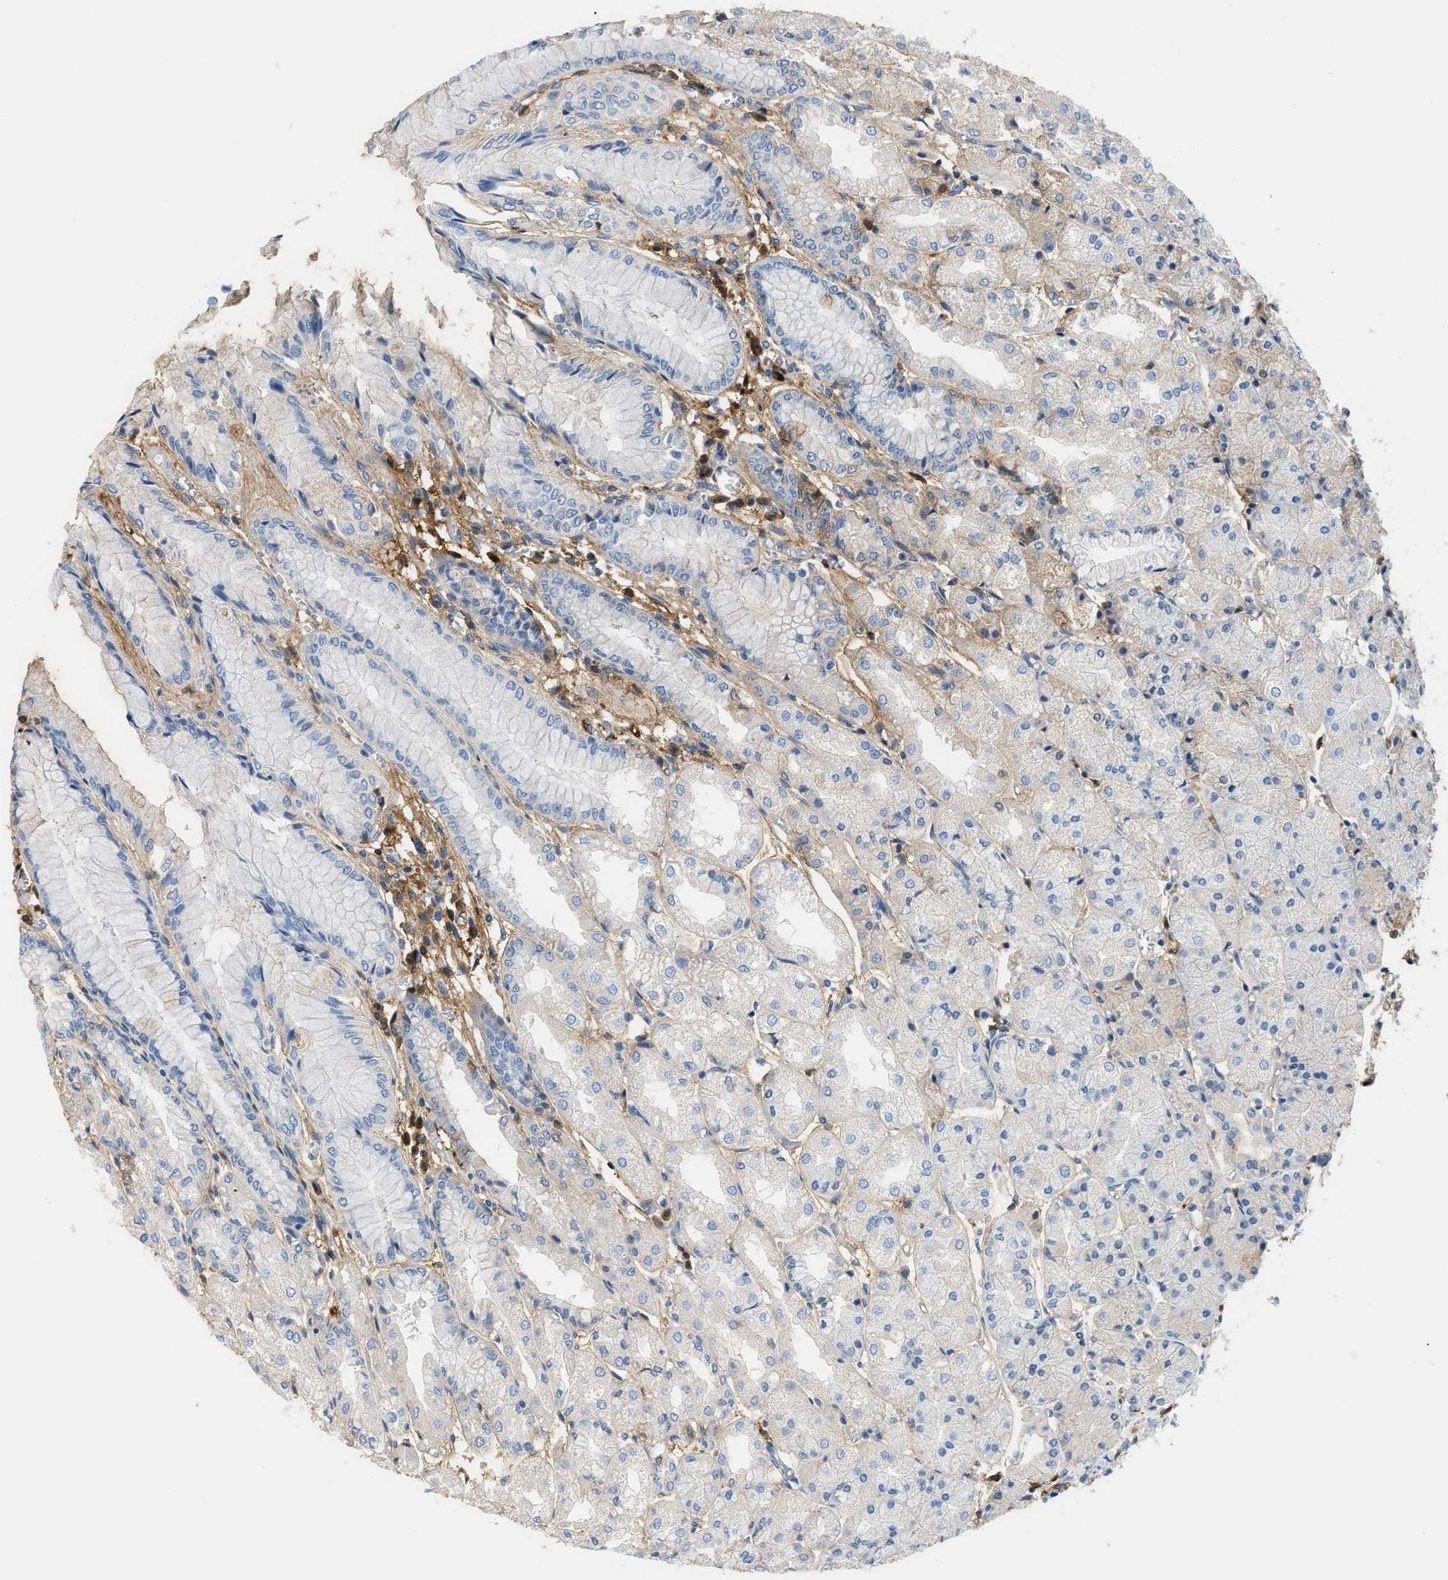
{"staining": {"intensity": "negative", "quantity": "none", "location": "none"}, "tissue": "stomach", "cell_type": "Glandular cells", "image_type": "normal", "snomed": [{"axis": "morphology", "description": "Normal tissue, NOS"}, {"axis": "topography", "description": "Stomach, upper"}], "caption": "Stomach was stained to show a protein in brown. There is no significant expression in glandular cells. (Brightfield microscopy of DAB (3,3'-diaminobenzidine) IHC at high magnification).", "gene": "CFI", "patient": {"sex": "male", "age": 72}}